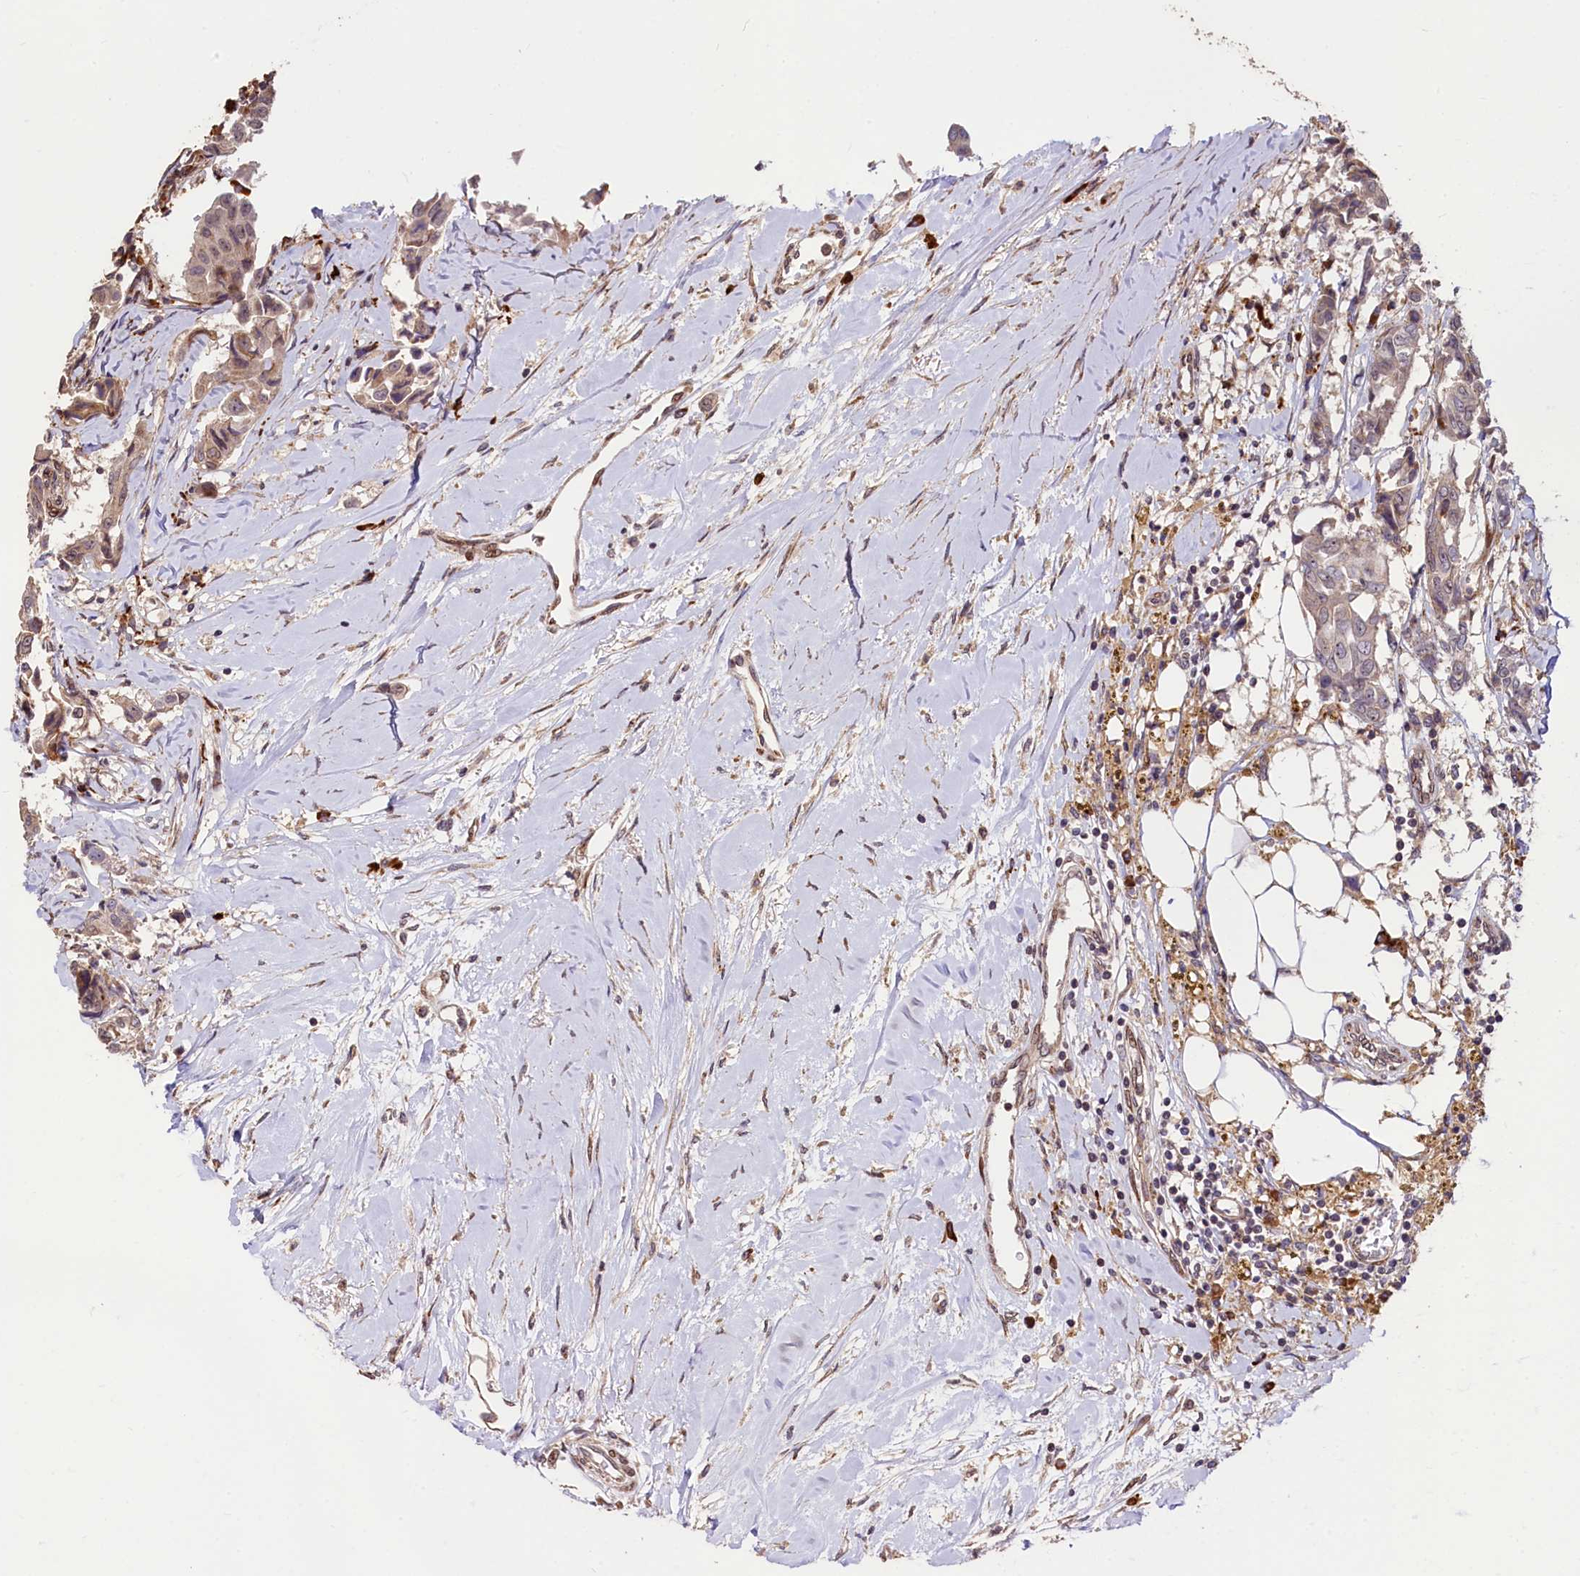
{"staining": {"intensity": "weak", "quantity": "25%-75%", "location": "cytoplasmic/membranous,nuclear"}, "tissue": "breast cancer", "cell_type": "Tumor cells", "image_type": "cancer", "snomed": [{"axis": "morphology", "description": "Duct carcinoma"}, {"axis": "topography", "description": "Breast"}], "caption": "Breast cancer (infiltrating ductal carcinoma) was stained to show a protein in brown. There is low levels of weak cytoplasmic/membranous and nuclear expression in about 25%-75% of tumor cells.", "gene": "C5orf15", "patient": {"sex": "female", "age": 80}}